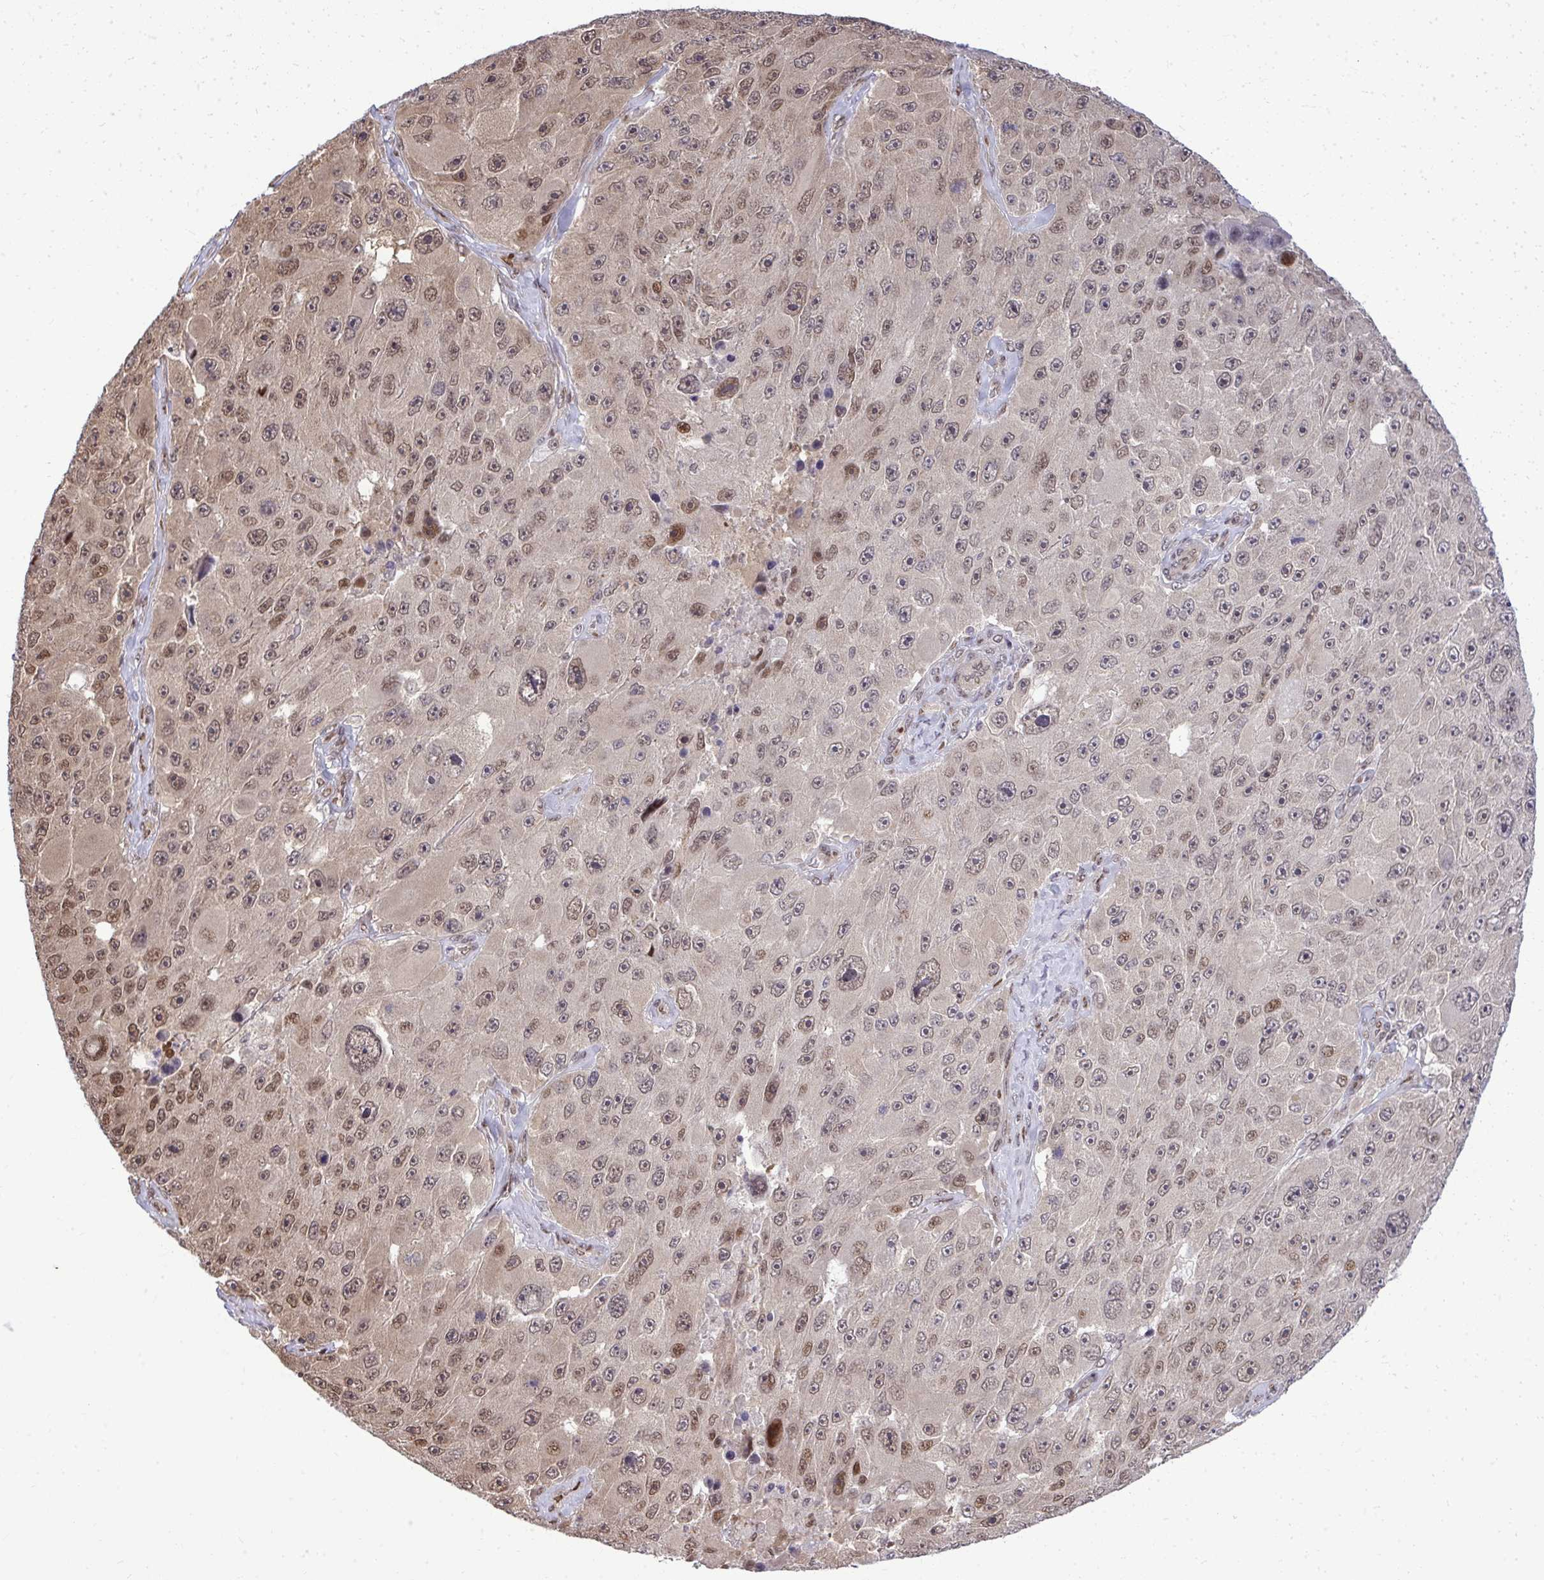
{"staining": {"intensity": "moderate", "quantity": "25%-75%", "location": "nuclear"}, "tissue": "melanoma", "cell_type": "Tumor cells", "image_type": "cancer", "snomed": [{"axis": "morphology", "description": "Malignant melanoma, Metastatic site"}, {"axis": "topography", "description": "Lymph node"}], "caption": "Protein expression analysis of melanoma shows moderate nuclear expression in approximately 25%-75% of tumor cells.", "gene": "PIGY", "patient": {"sex": "male", "age": 62}}